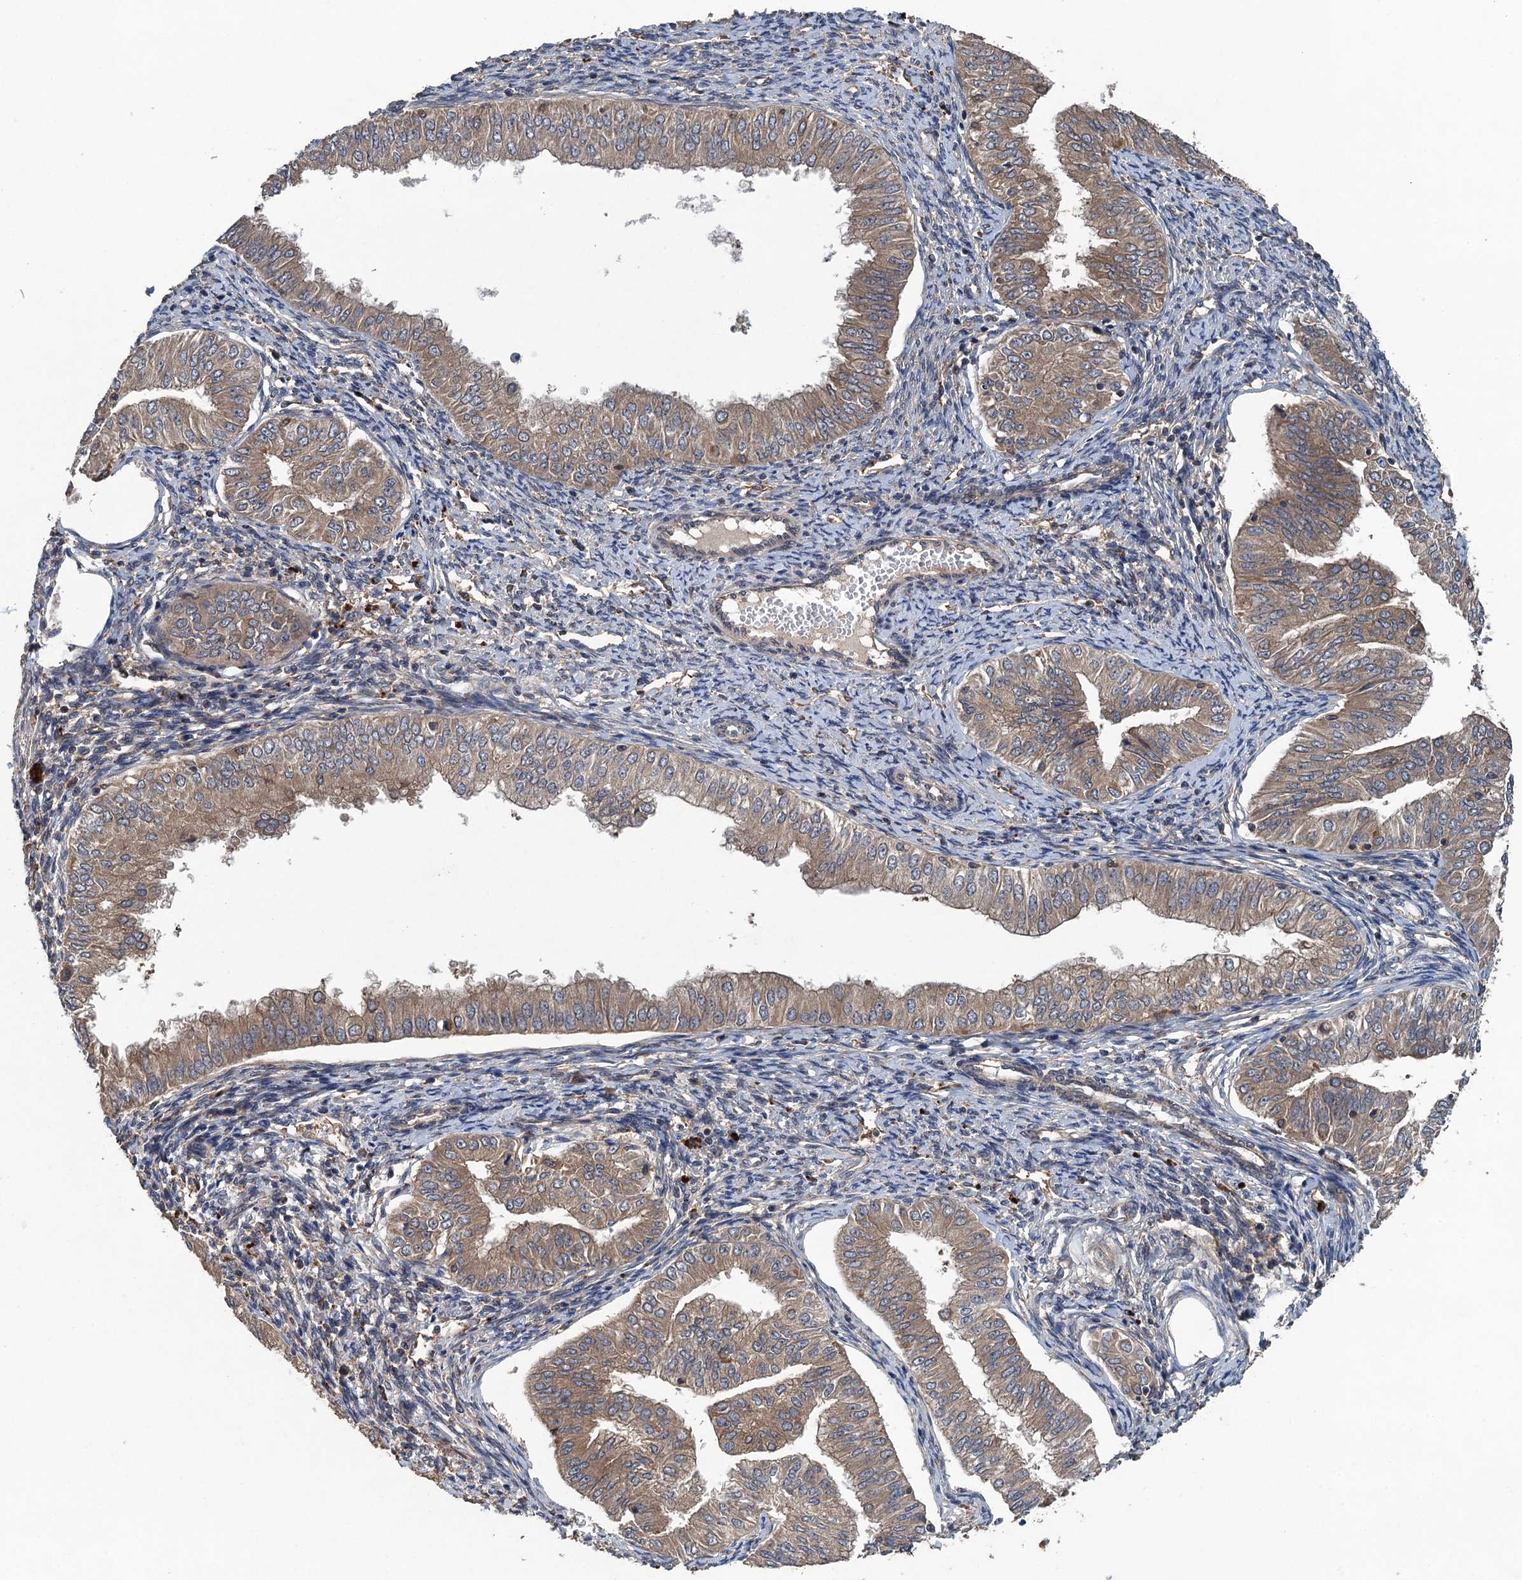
{"staining": {"intensity": "weak", "quantity": ">75%", "location": "cytoplasmic/membranous"}, "tissue": "endometrial cancer", "cell_type": "Tumor cells", "image_type": "cancer", "snomed": [{"axis": "morphology", "description": "Normal tissue, NOS"}, {"axis": "morphology", "description": "Adenocarcinoma, NOS"}, {"axis": "topography", "description": "Endometrium"}], "caption": "This histopathology image shows immunohistochemistry (IHC) staining of human endometrial cancer, with low weak cytoplasmic/membranous expression in about >75% of tumor cells.", "gene": "CNTN5", "patient": {"sex": "female", "age": 53}}